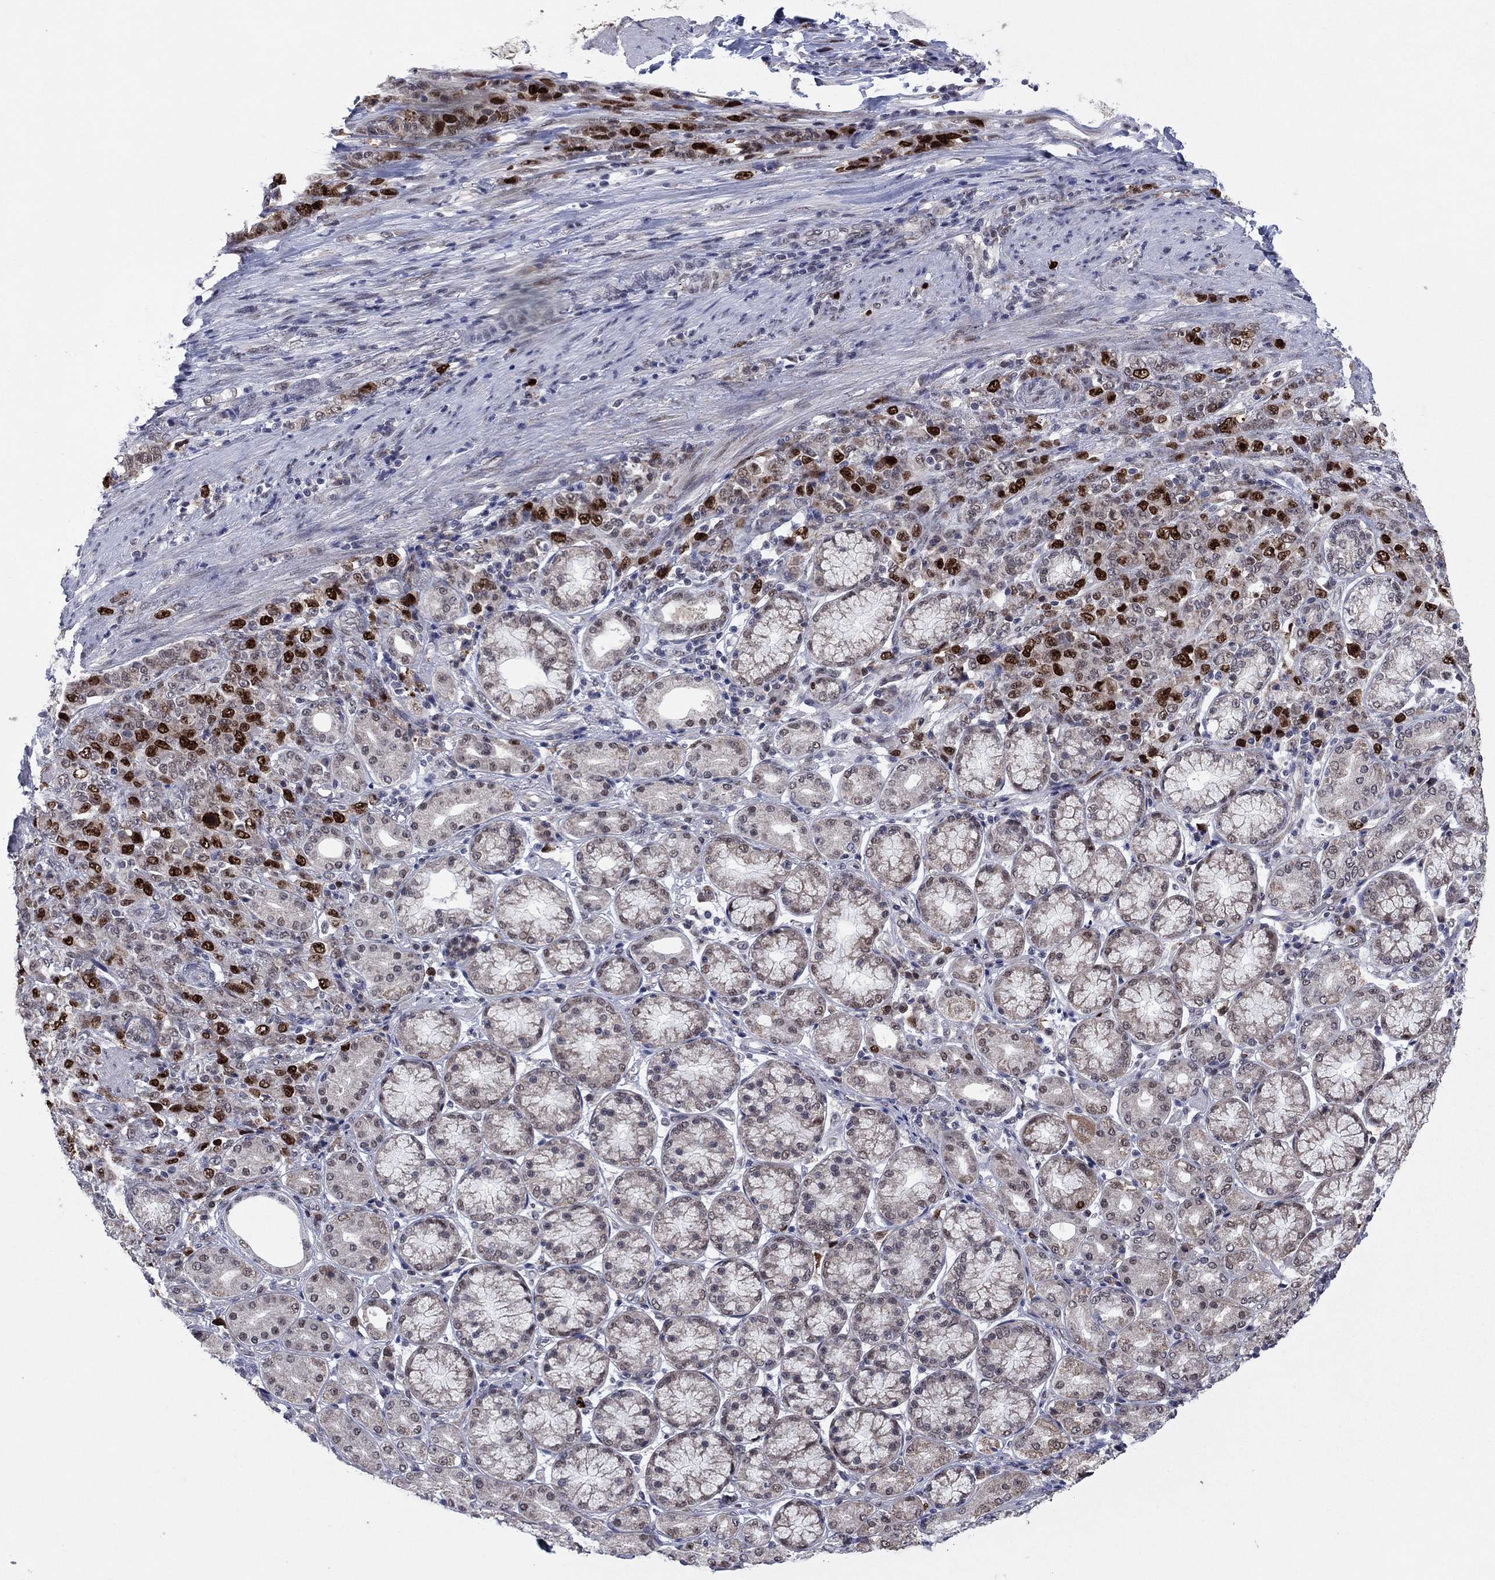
{"staining": {"intensity": "strong", "quantity": "25%-75%", "location": "nuclear"}, "tissue": "stomach cancer", "cell_type": "Tumor cells", "image_type": "cancer", "snomed": [{"axis": "morphology", "description": "Normal tissue, NOS"}, {"axis": "morphology", "description": "Adenocarcinoma, NOS"}, {"axis": "topography", "description": "Stomach"}], "caption": "Stomach adenocarcinoma was stained to show a protein in brown. There is high levels of strong nuclear staining in approximately 25%-75% of tumor cells.", "gene": "CDCA5", "patient": {"sex": "female", "age": 79}}